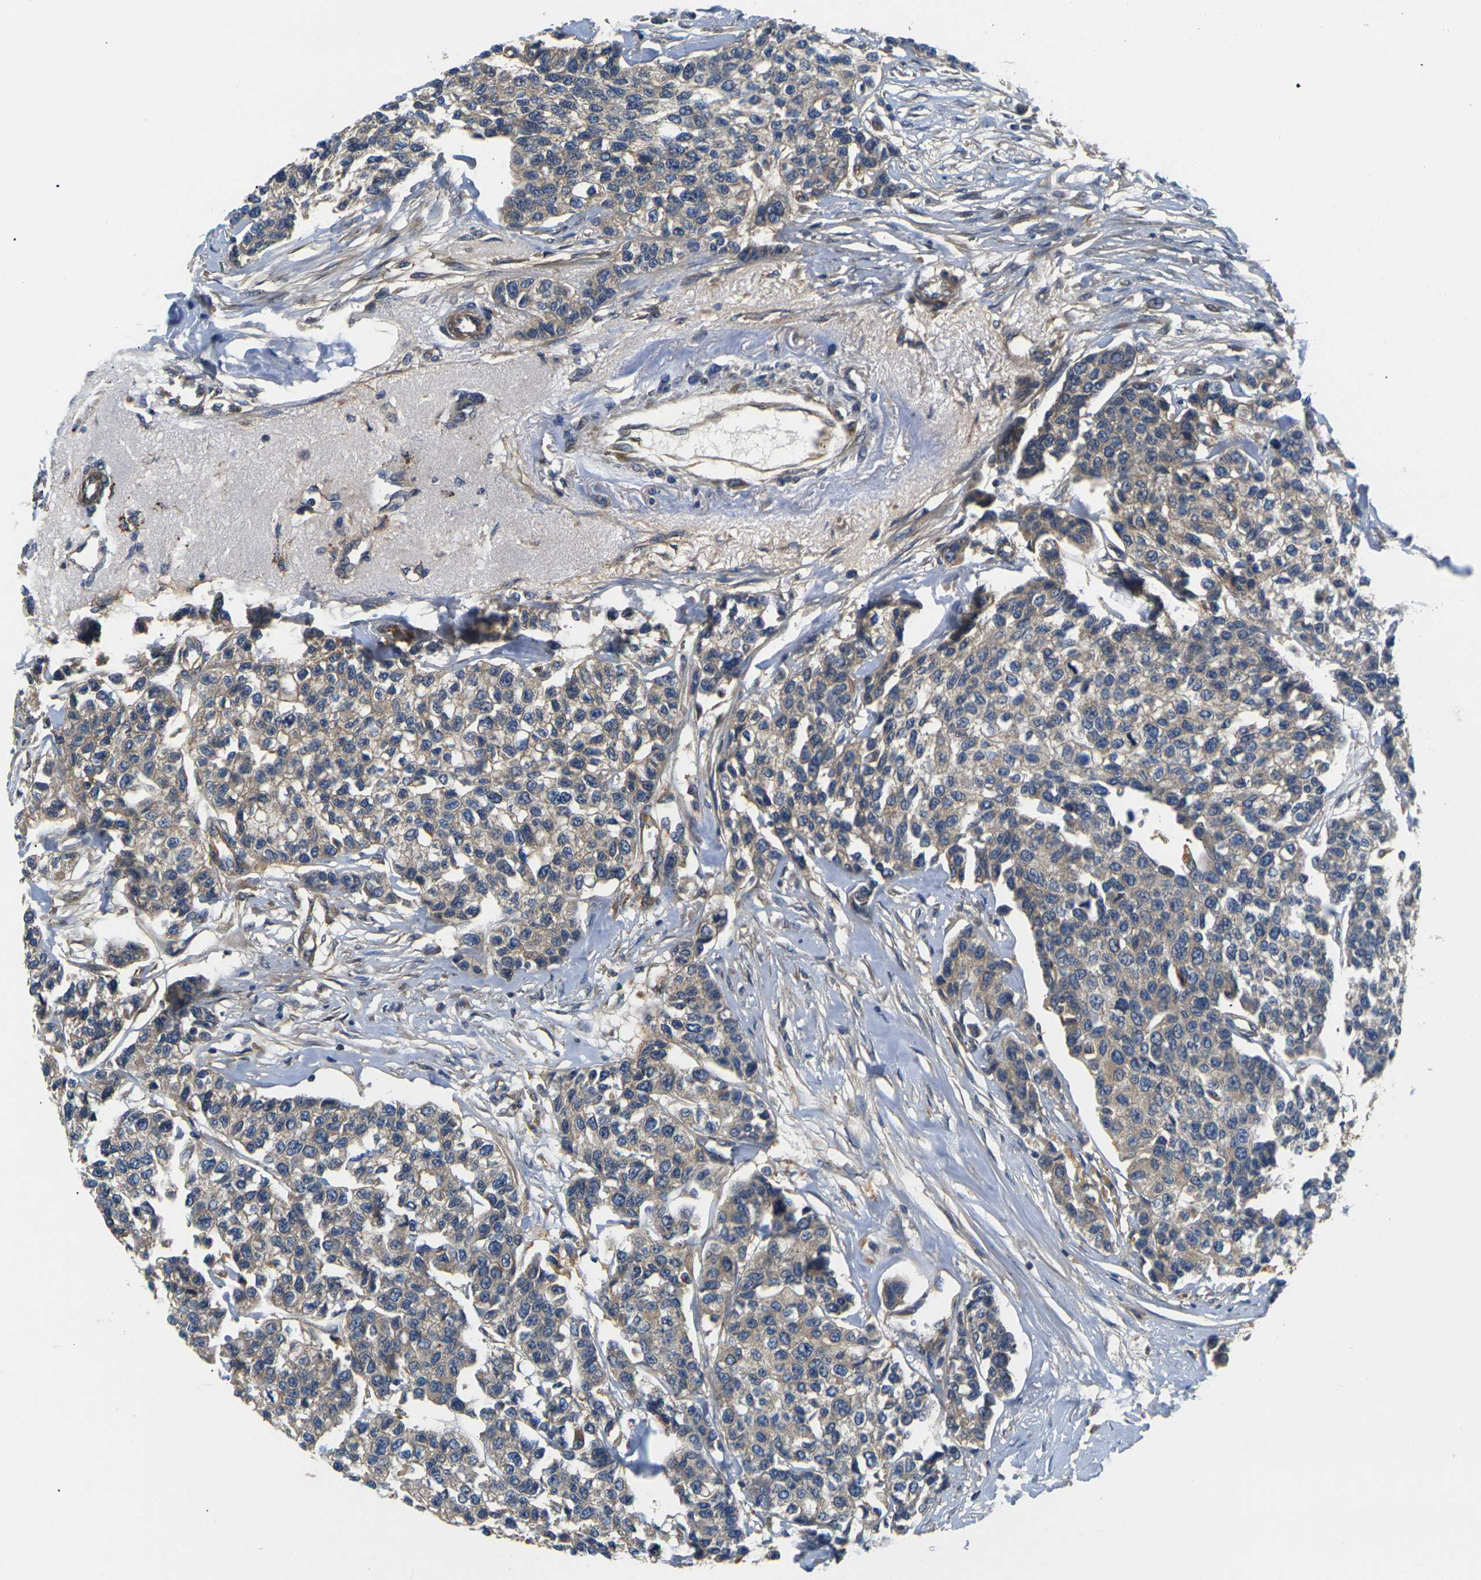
{"staining": {"intensity": "weak", "quantity": ">75%", "location": "cytoplasmic/membranous"}, "tissue": "breast cancer", "cell_type": "Tumor cells", "image_type": "cancer", "snomed": [{"axis": "morphology", "description": "Duct carcinoma"}, {"axis": "topography", "description": "Breast"}], "caption": "Weak cytoplasmic/membranous staining for a protein is identified in approximately >75% of tumor cells of breast cancer (intraductal carcinoma) using IHC.", "gene": "LRCH3", "patient": {"sex": "female", "age": 51}}